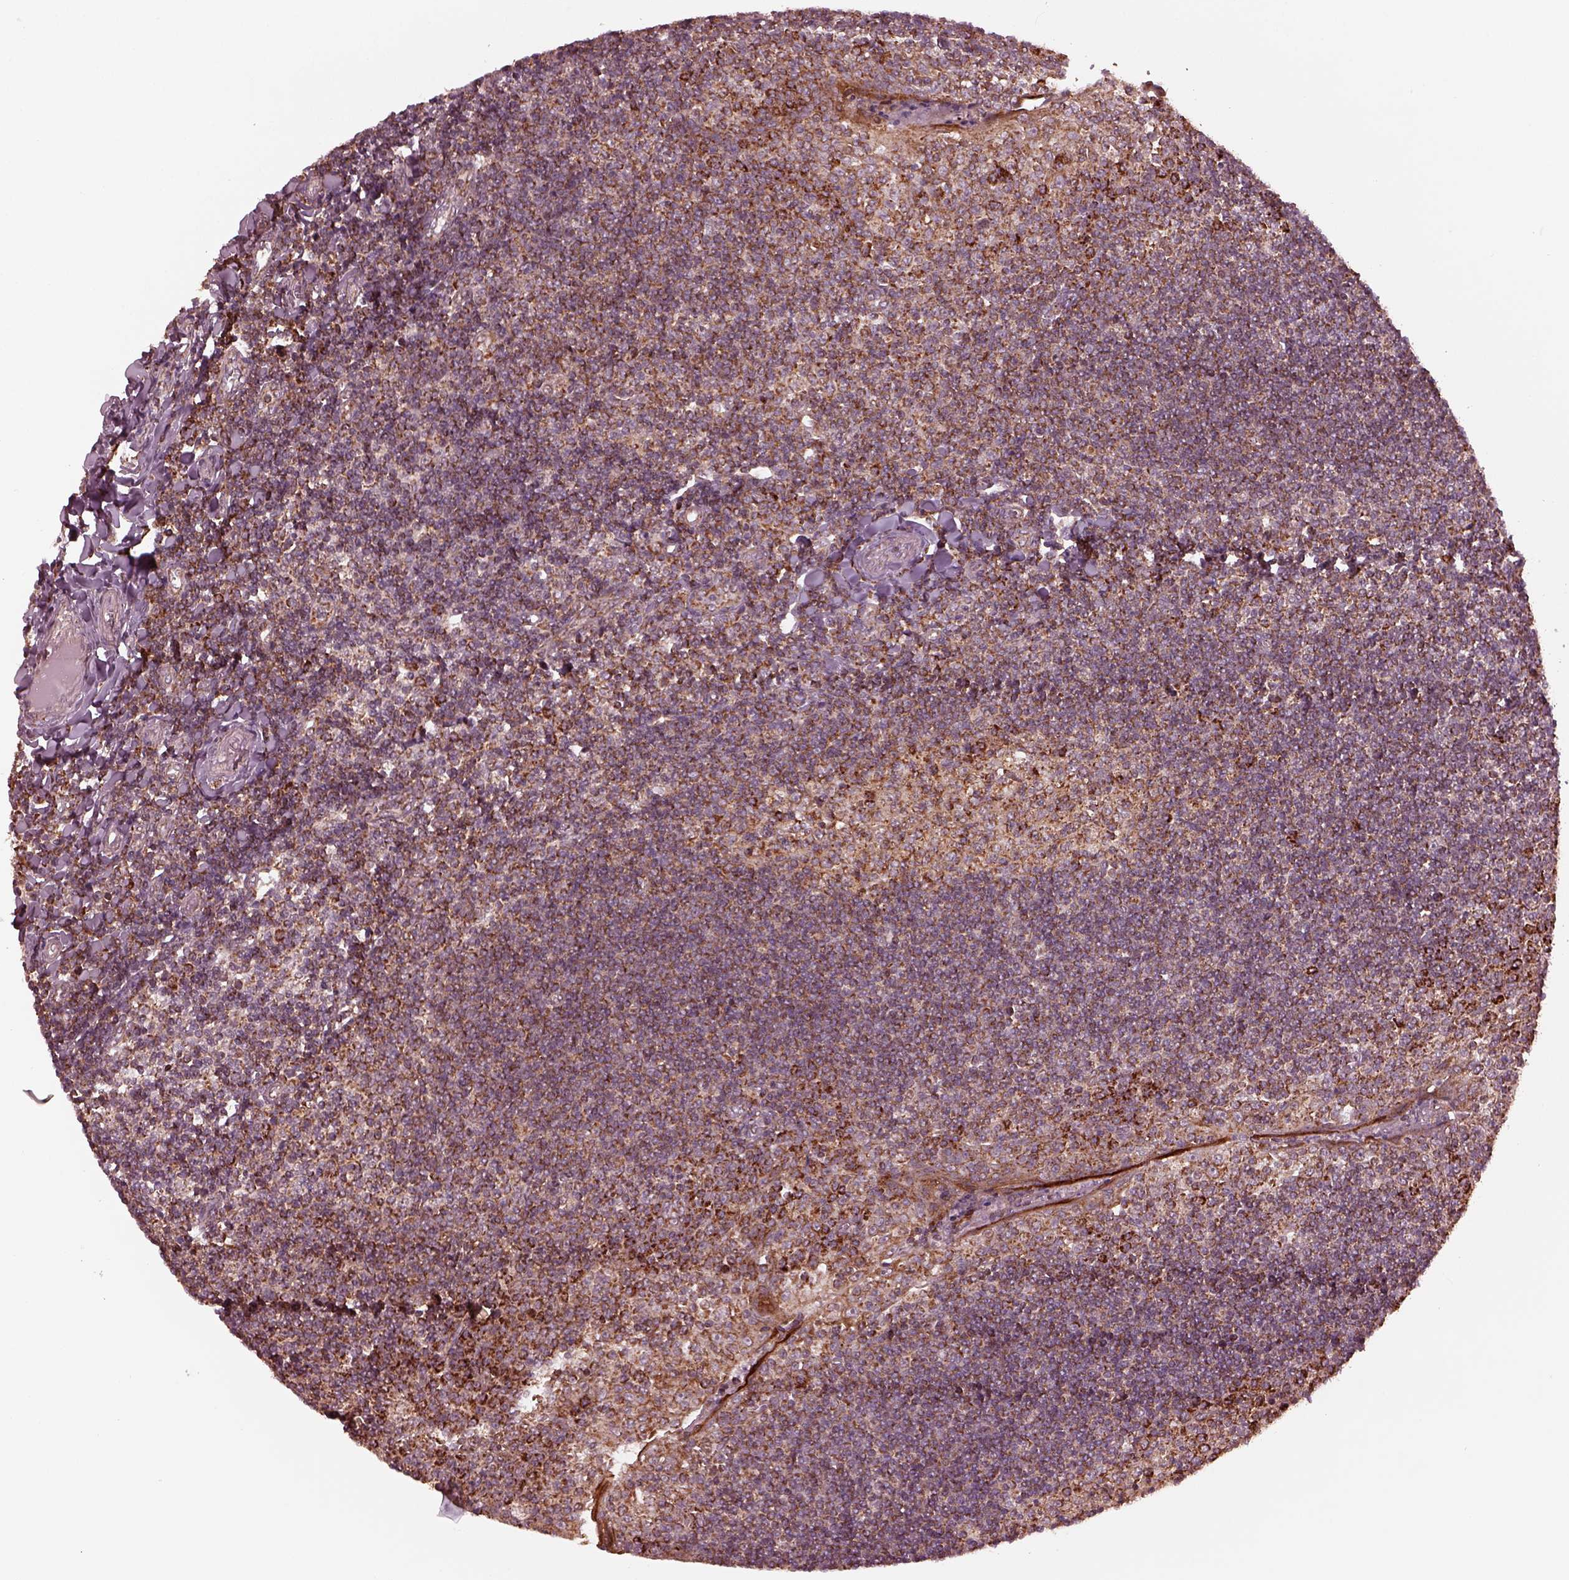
{"staining": {"intensity": "strong", "quantity": "25%-75%", "location": "cytoplasmic/membranous"}, "tissue": "tonsil", "cell_type": "Germinal center cells", "image_type": "normal", "snomed": [{"axis": "morphology", "description": "Normal tissue, NOS"}, {"axis": "topography", "description": "Tonsil"}], "caption": "Protein positivity by immunohistochemistry displays strong cytoplasmic/membranous positivity in about 25%-75% of germinal center cells in normal tonsil.", "gene": "NDUFB10", "patient": {"sex": "female", "age": 12}}